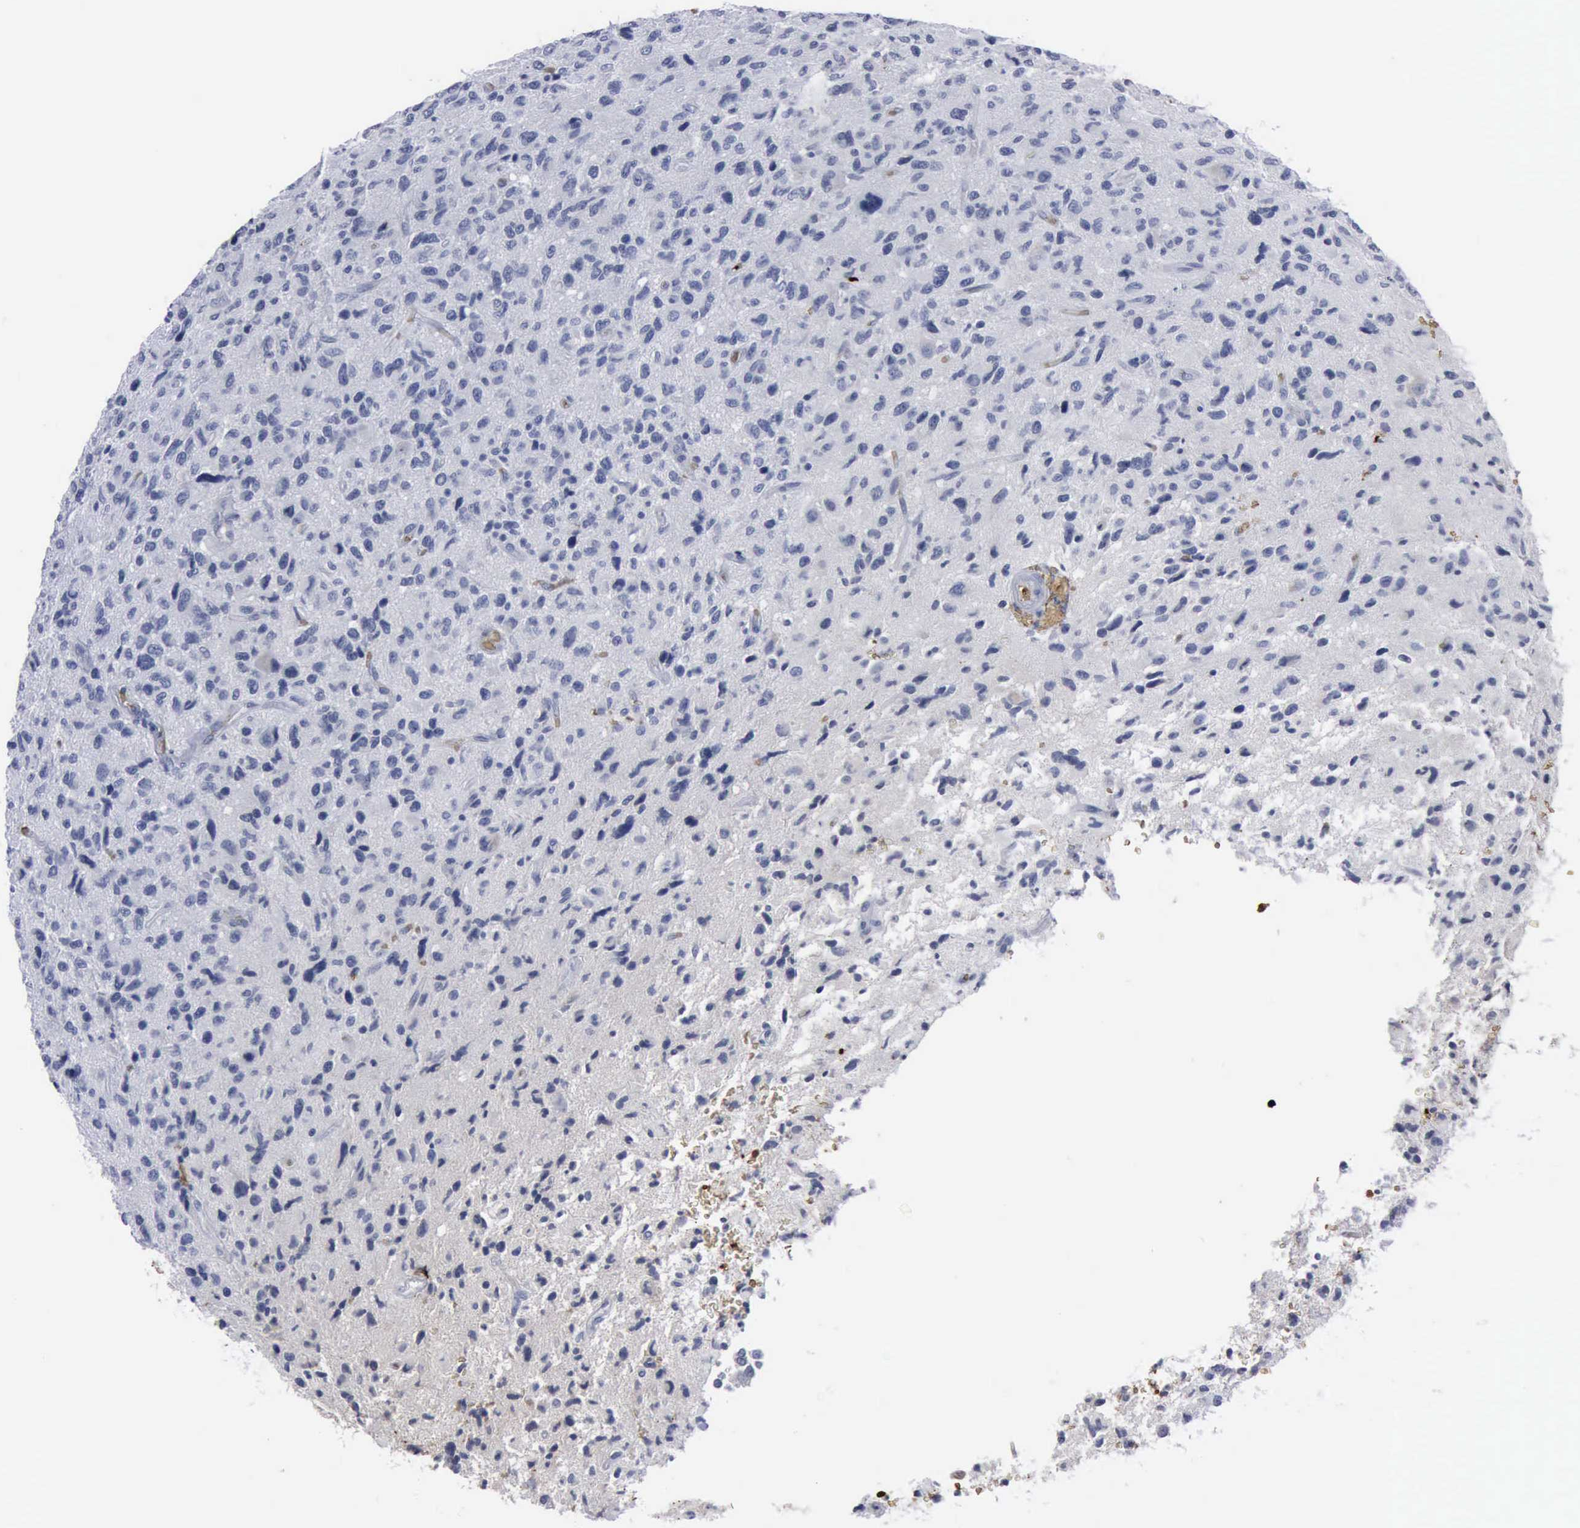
{"staining": {"intensity": "negative", "quantity": "none", "location": "none"}, "tissue": "glioma", "cell_type": "Tumor cells", "image_type": "cancer", "snomed": [{"axis": "morphology", "description": "Glioma, malignant, High grade"}, {"axis": "topography", "description": "Brain"}], "caption": "Immunohistochemistry (IHC) micrograph of neoplastic tissue: human high-grade glioma (malignant) stained with DAB exhibits no significant protein positivity in tumor cells.", "gene": "TGFB1", "patient": {"sex": "female", "age": 60}}